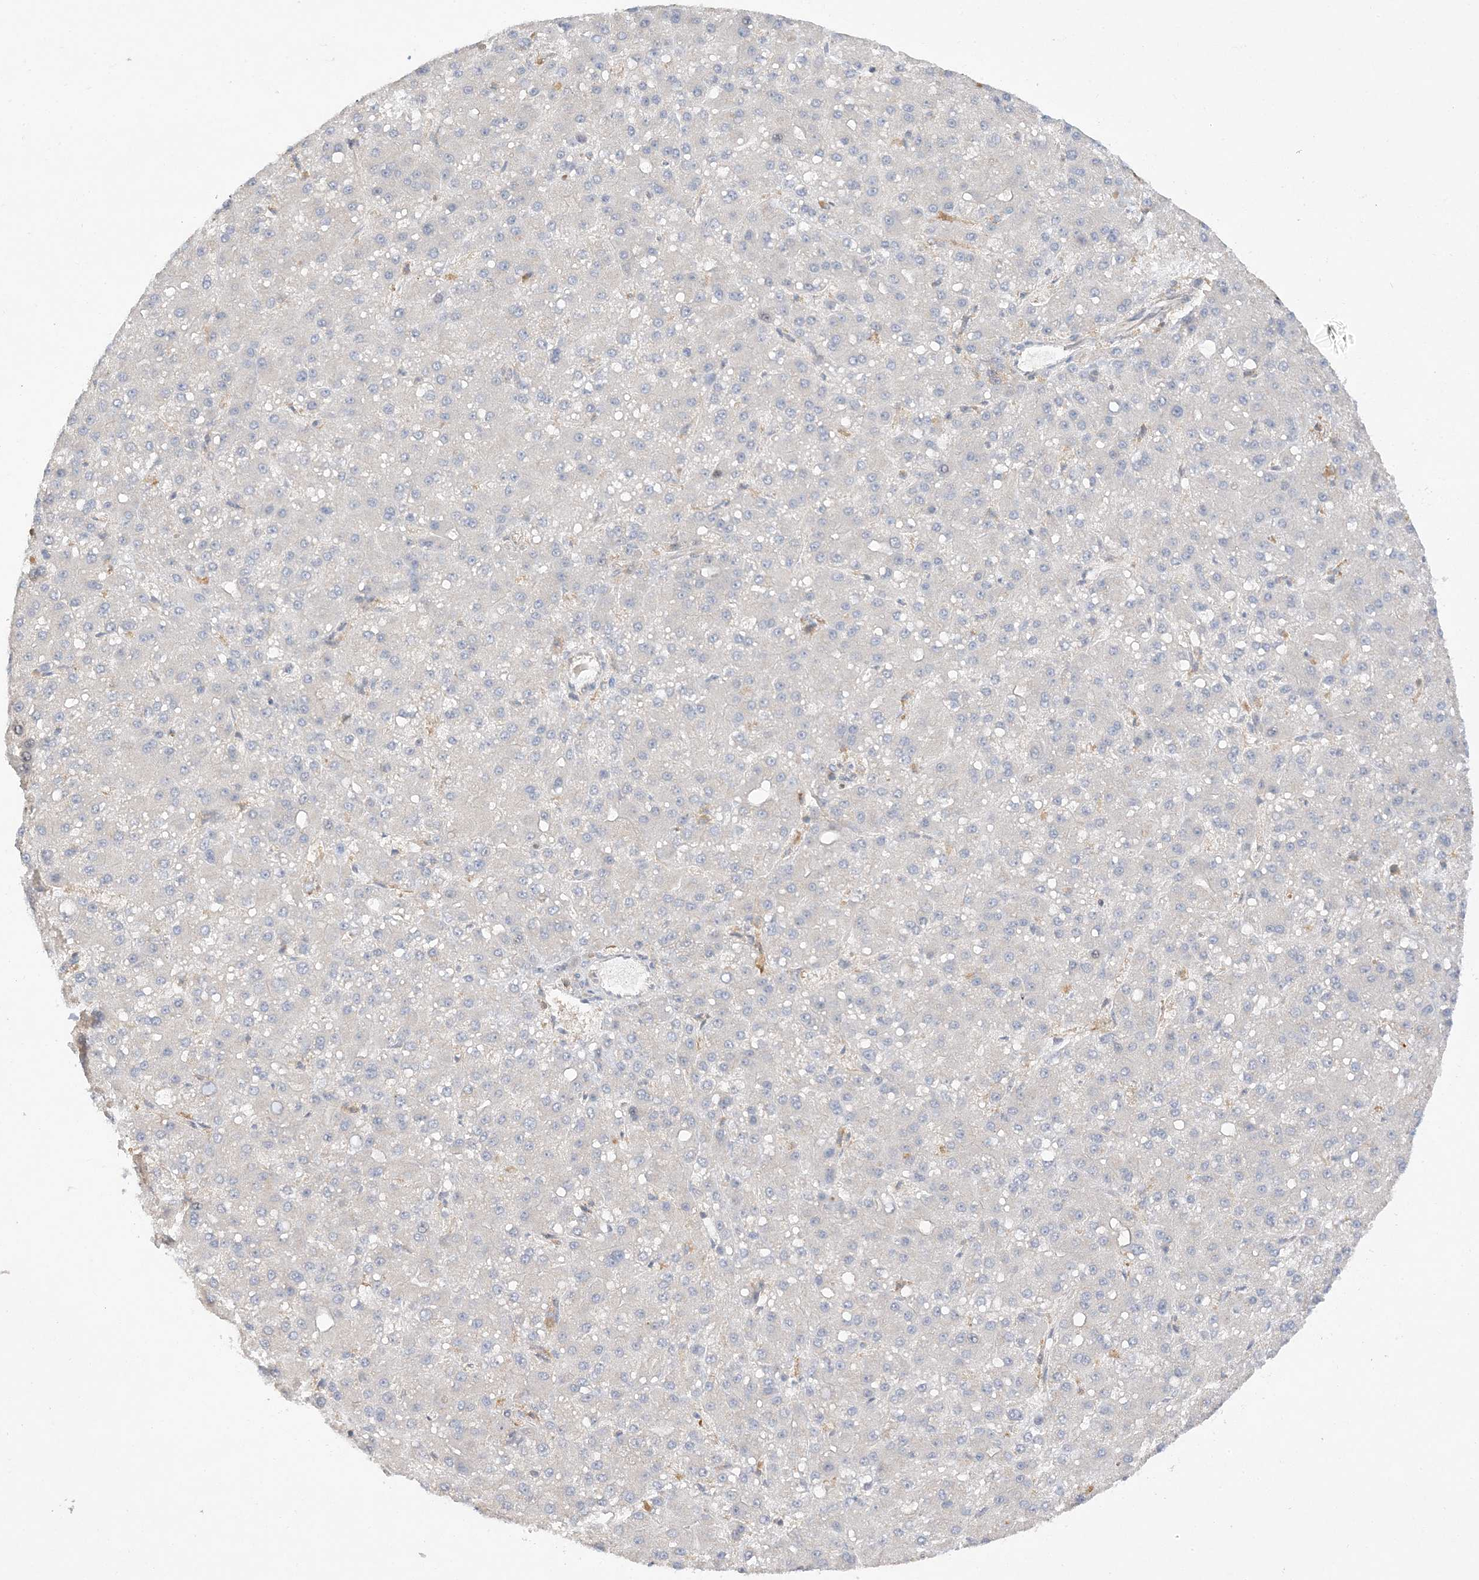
{"staining": {"intensity": "negative", "quantity": "none", "location": "none"}, "tissue": "liver cancer", "cell_type": "Tumor cells", "image_type": "cancer", "snomed": [{"axis": "morphology", "description": "Carcinoma, Hepatocellular, NOS"}, {"axis": "topography", "description": "Liver"}], "caption": "Micrograph shows no significant protein positivity in tumor cells of liver cancer (hepatocellular carcinoma). Brightfield microscopy of IHC stained with DAB (3,3'-diaminobenzidine) (brown) and hematoxylin (blue), captured at high magnification.", "gene": "PHACTR2", "patient": {"sex": "male", "age": 67}}